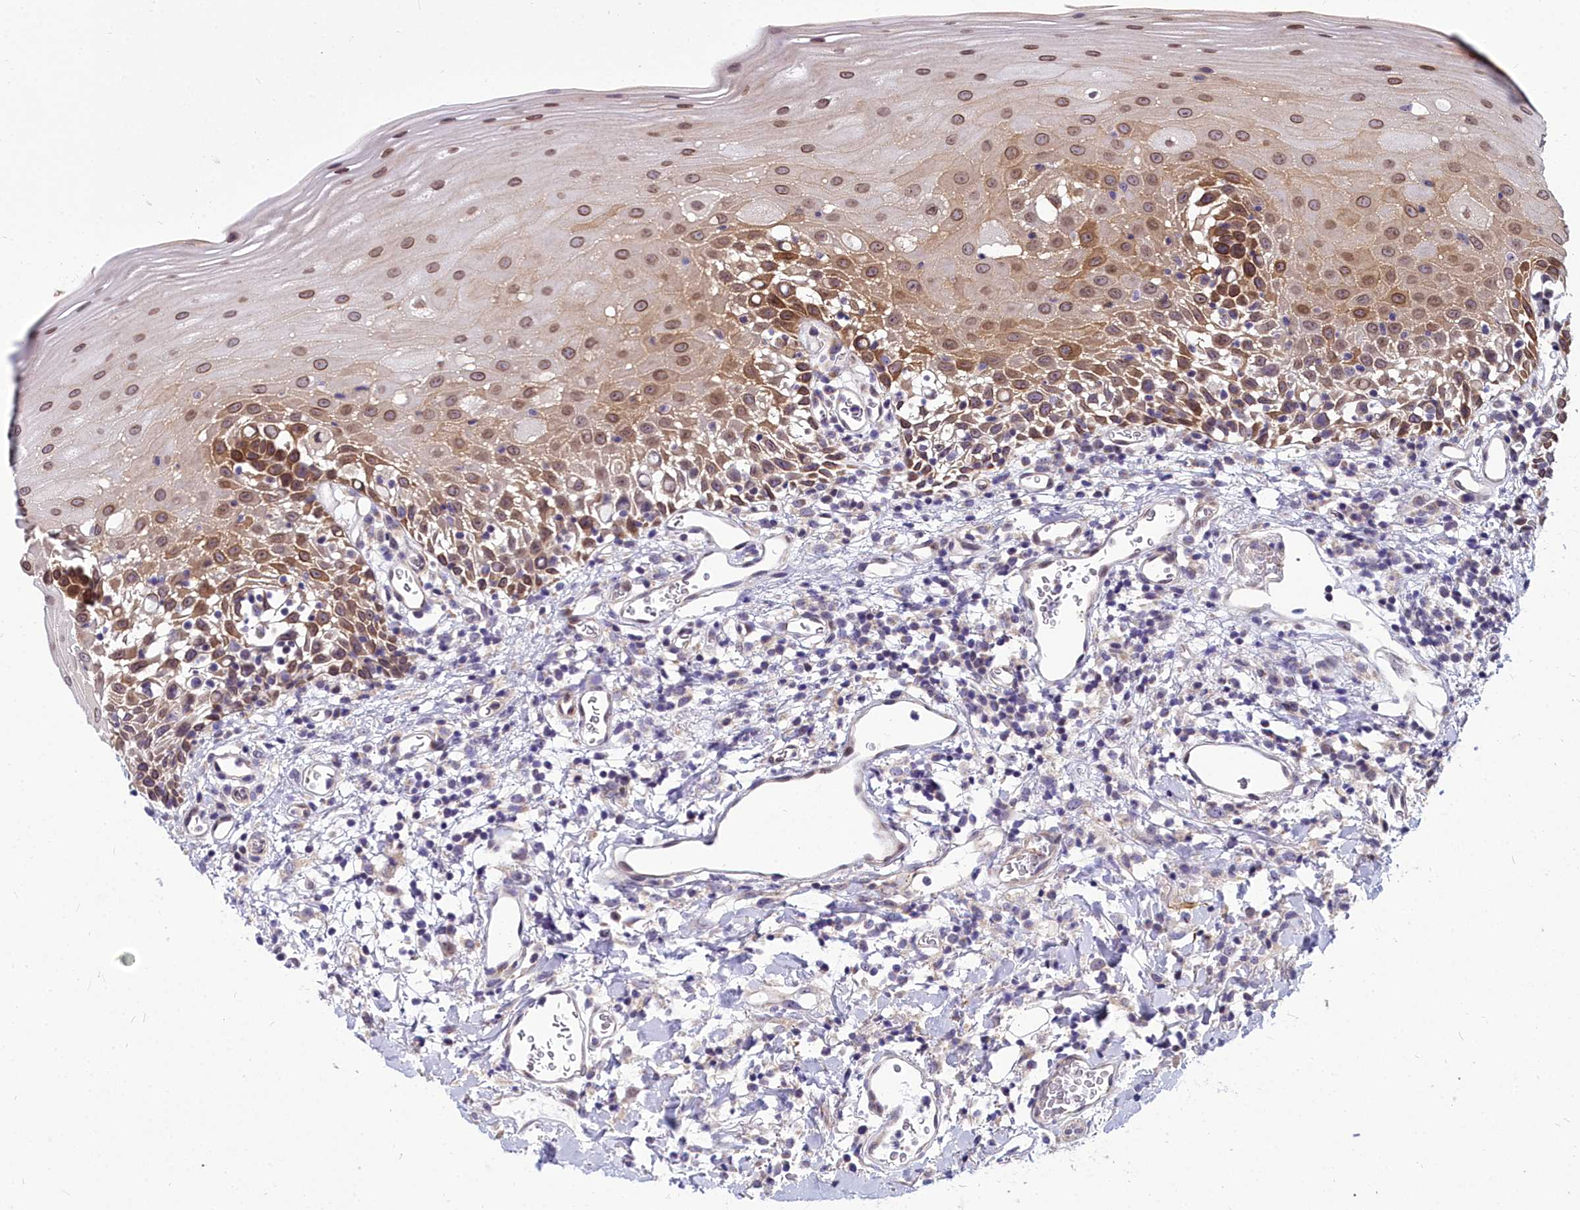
{"staining": {"intensity": "moderate", "quantity": "25%-75%", "location": "cytoplasmic/membranous,nuclear"}, "tissue": "oral mucosa", "cell_type": "Squamous epithelial cells", "image_type": "normal", "snomed": [{"axis": "morphology", "description": "Normal tissue, NOS"}, {"axis": "topography", "description": "Oral tissue"}], "caption": "The histopathology image demonstrates a brown stain indicating the presence of a protein in the cytoplasmic/membranous,nuclear of squamous epithelial cells in oral mucosa.", "gene": "ABCB8", "patient": {"sex": "female", "age": 70}}